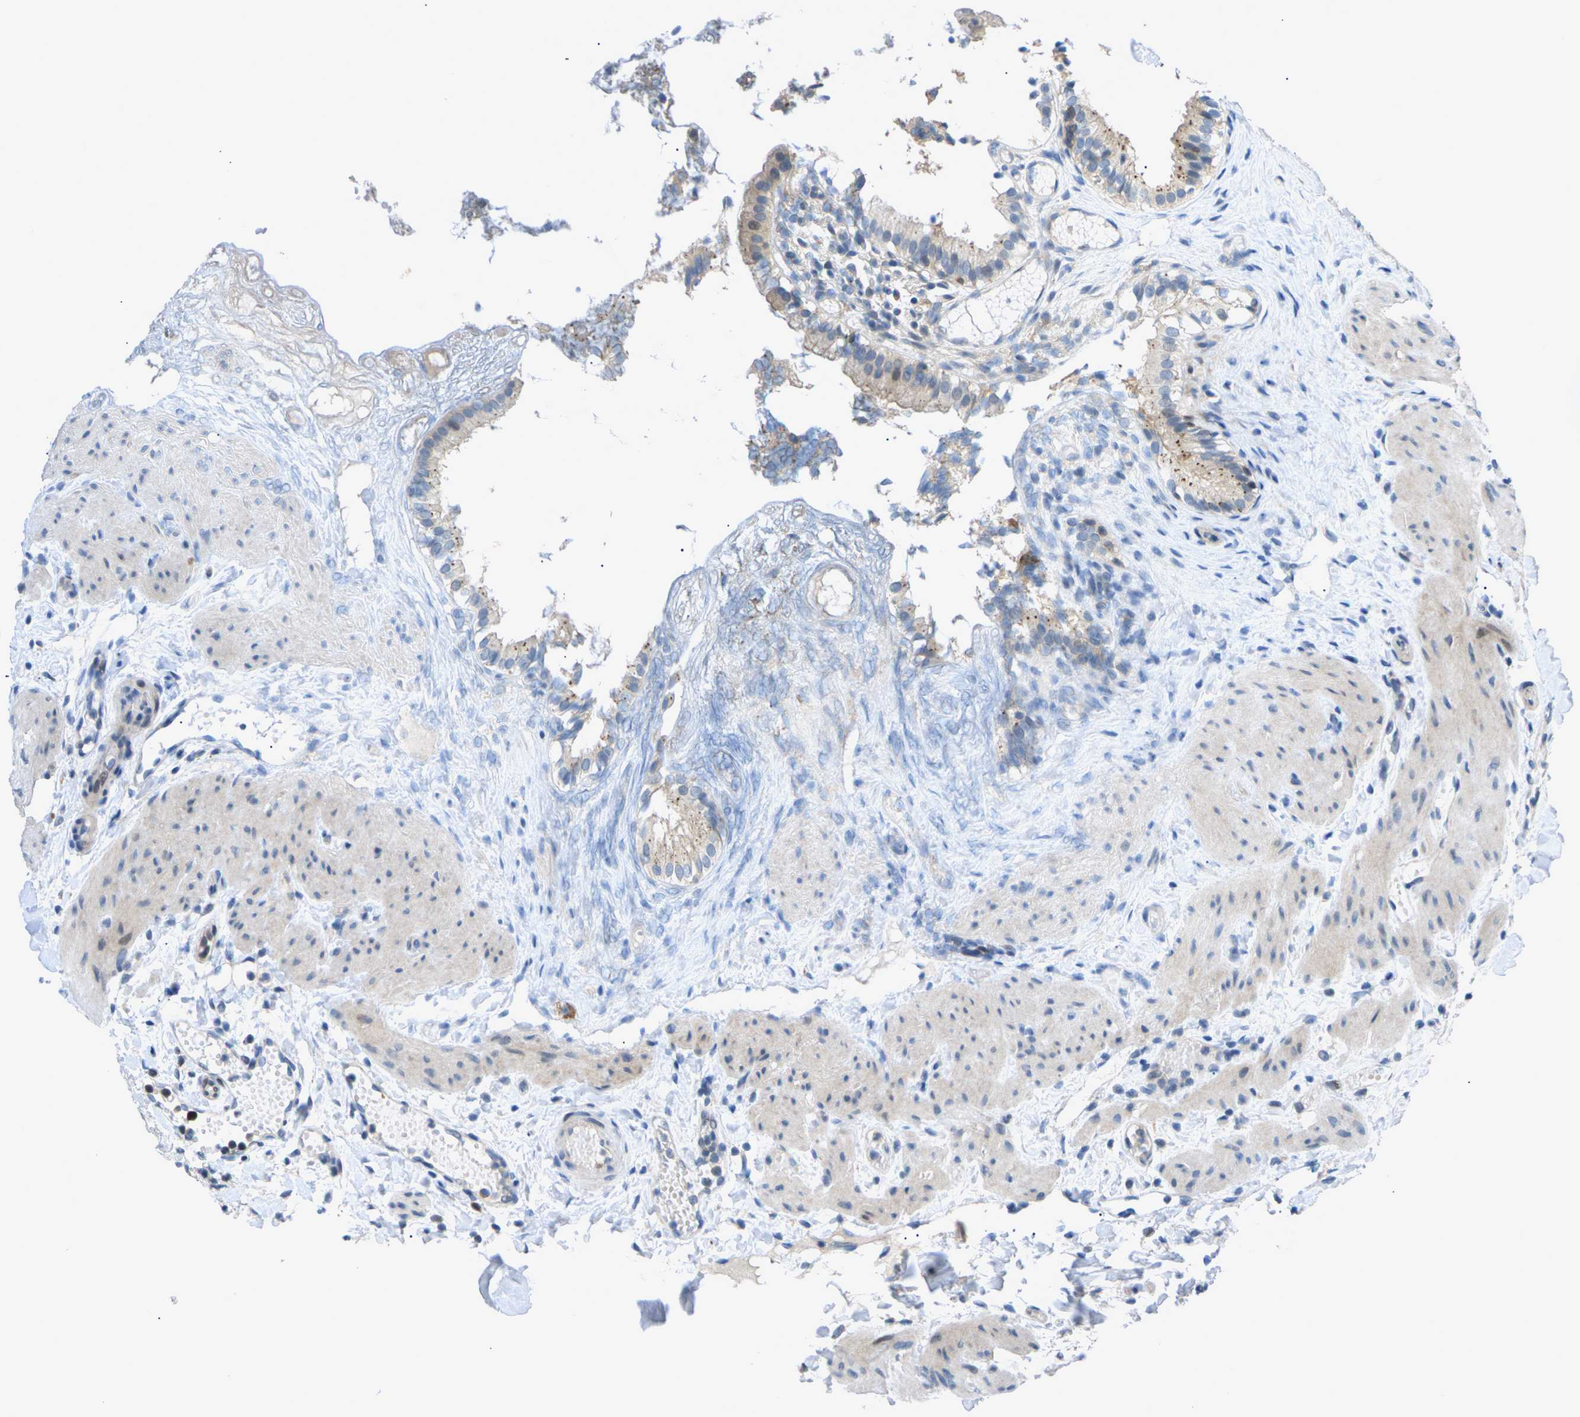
{"staining": {"intensity": "strong", "quantity": "25%-75%", "location": "cytoplasmic/membranous,nuclear"}, "tissue": "gallbladder", "cell_type": "Glandular cells", "image_type": "normal", "snomed": [{"axis": "morphology", "description": "Normal tissue, NOS"}, {"axis": "topography", "description": "Gallbladder"}], "caption": "Immunohistochemistry (IHC) (DAB (3,3'-diaminobenzidine)) staining of unremarkable gallbladder exhibits strong cytoplasmic/membranous,nuclear protein positivity in about 25%-75% of glandular cells. The protein of interest is shown in brown color, while the nuclei are stained blue.", "gene": "RPS6KA3", "patient": {"sex": "female", "age": 26}}